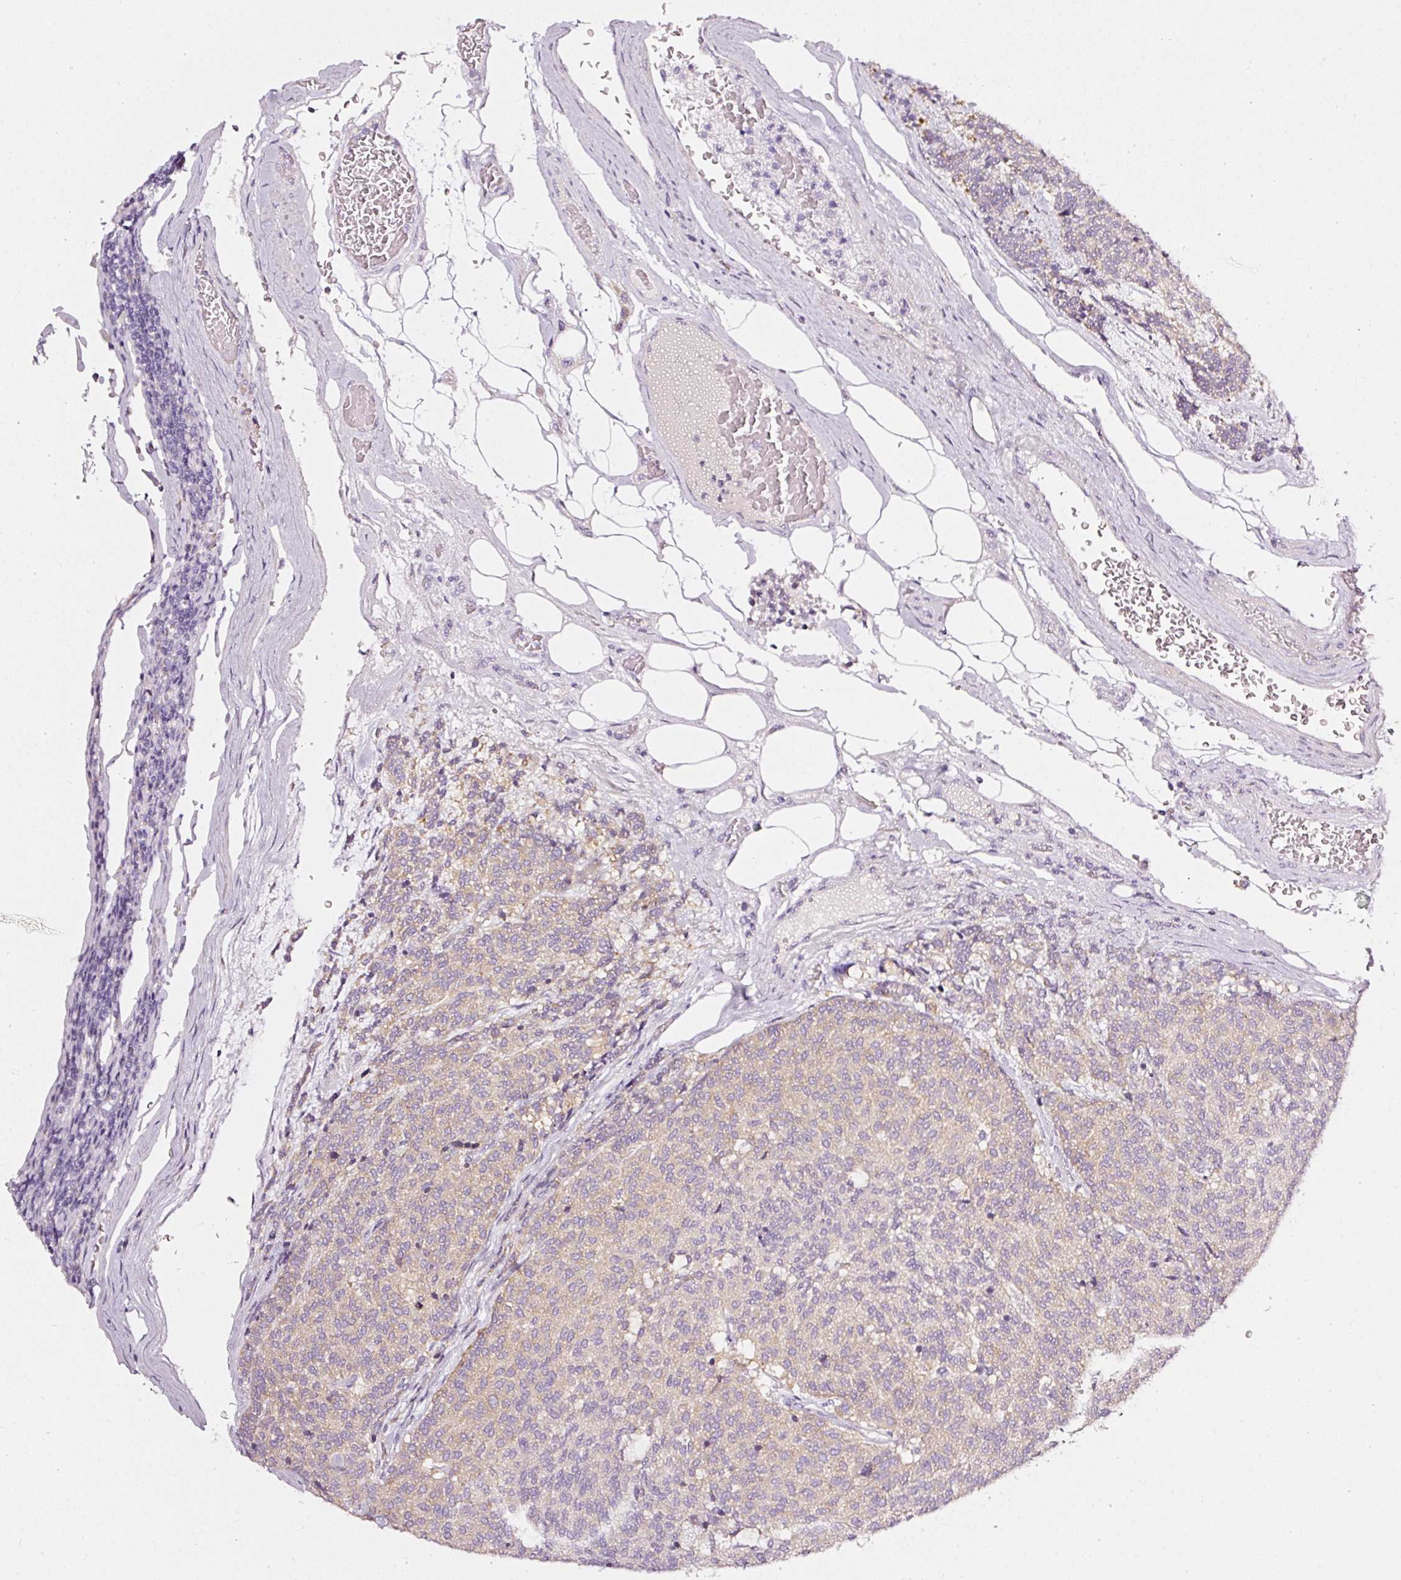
{"staining": {"intensity": "weak", "quantity": "25%-75%", "location": "cytoplasmic/membranous"}, "tissue": "carcinoid", "cell_type": "Tumor cells", "image_type": "cancer", "snomed": [{"axis": "morphology", "description": "Carcinoid, malignant, NOS"}, {"axis": "topography", "description": "Pancreas"}], "caption": "Immunohistochemical staining of human carcinoid displays low levels of weak cytoplasmic/membranous positivity in approximately 25%-75% of tumor cells.", "gene": "PDXDC1", "patient": {"sex": "female", "age": 54}}